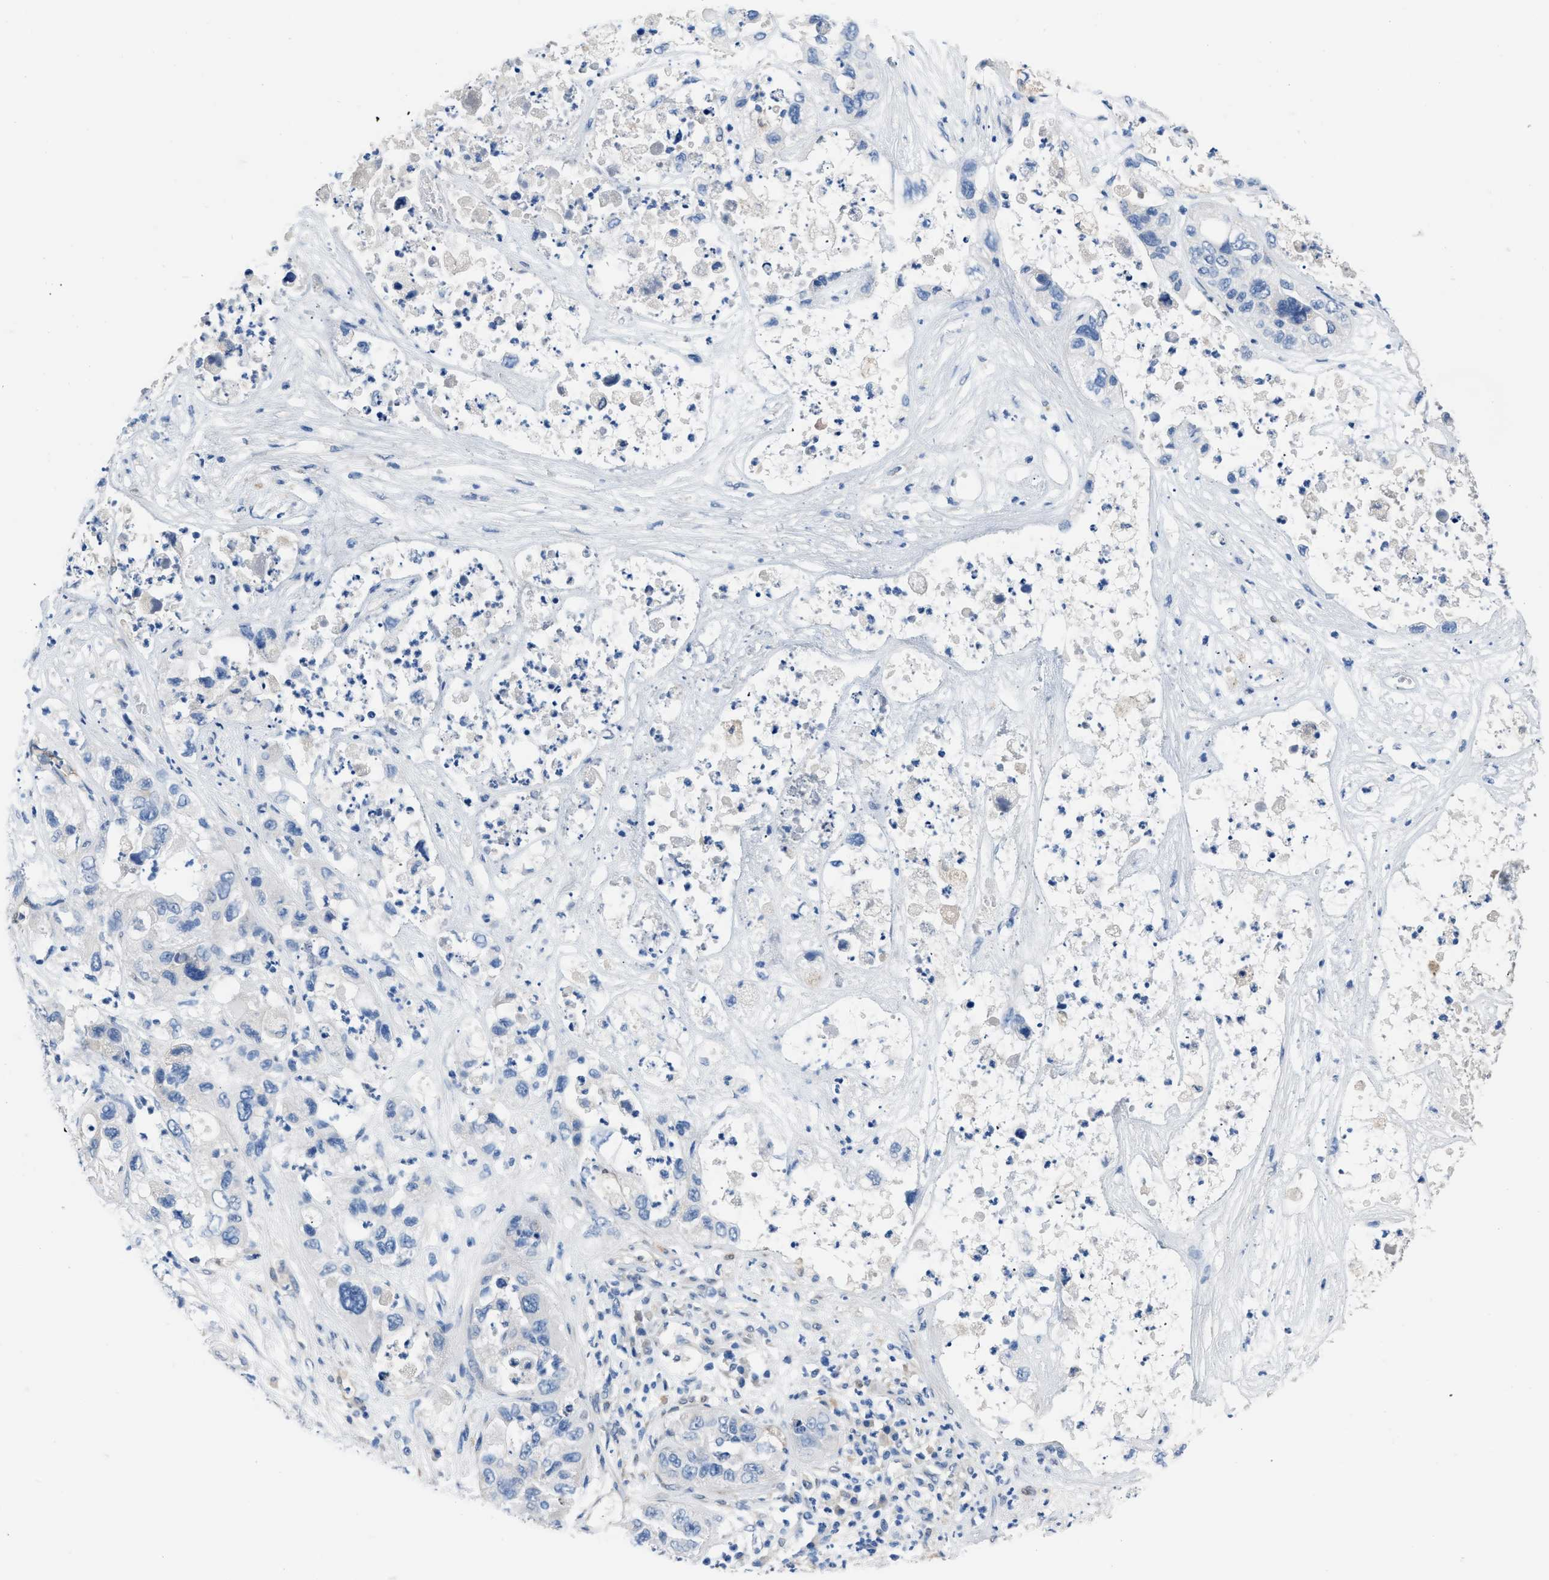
{"staining": {"intensity": "negative", "quantity": "none", "location": "none"}, "tissue": "pancreatic cancer", "cell_type": "Tumor cells", "image_type": "cancer", "snomed": [{"axis": "morphology", "description": "Adenocarcinoma, NOS"}, {"axis": "topography", "description": "Pancreas"}], "caption": "Protein analysis of adenocarcinoma (pancreatic) shows no significant positivity in tumor cells.", "gene": "RBP1", "patient": {"sex": "female", "age": 78}}